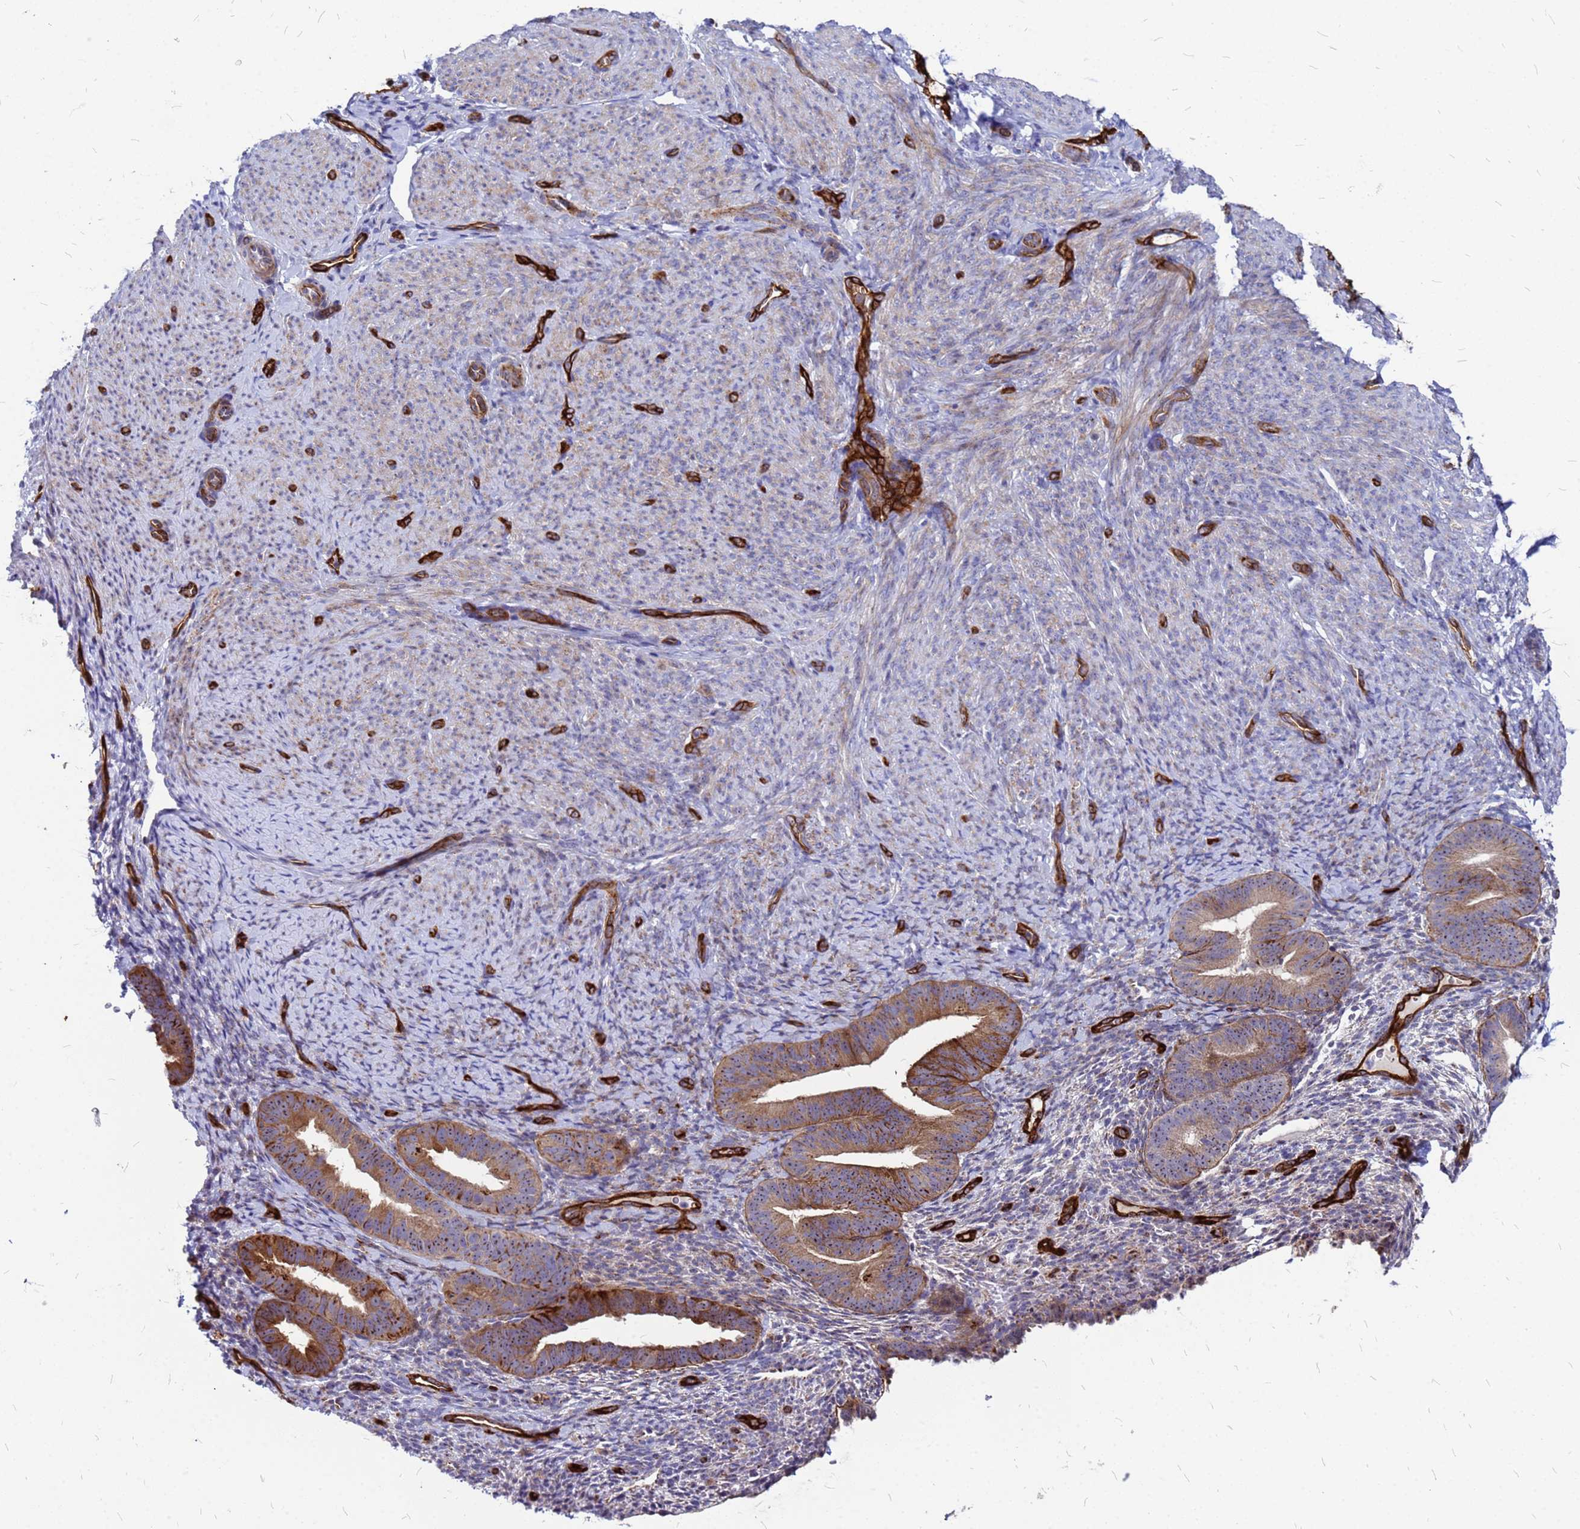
{"staining": {"intensity": "weak", "quantity": "<25%", "location": "cytoplasmic/membranous"}, "tissue": "endometrium", "cell_type": "Cells in endometrial stroma", "image_type": "normal", "snomed": [{"axis": "morphology", "description": "Normal tissue, NOS"}, {"axis": "topography", "description": "Endometrium"}], "caption": "Endometrium stained for a protein using IHC exhibits no positivity cells in endometrial stroma.", "gene": "NOSTRIN", "patient": {"sex": "female", "age": 65}}